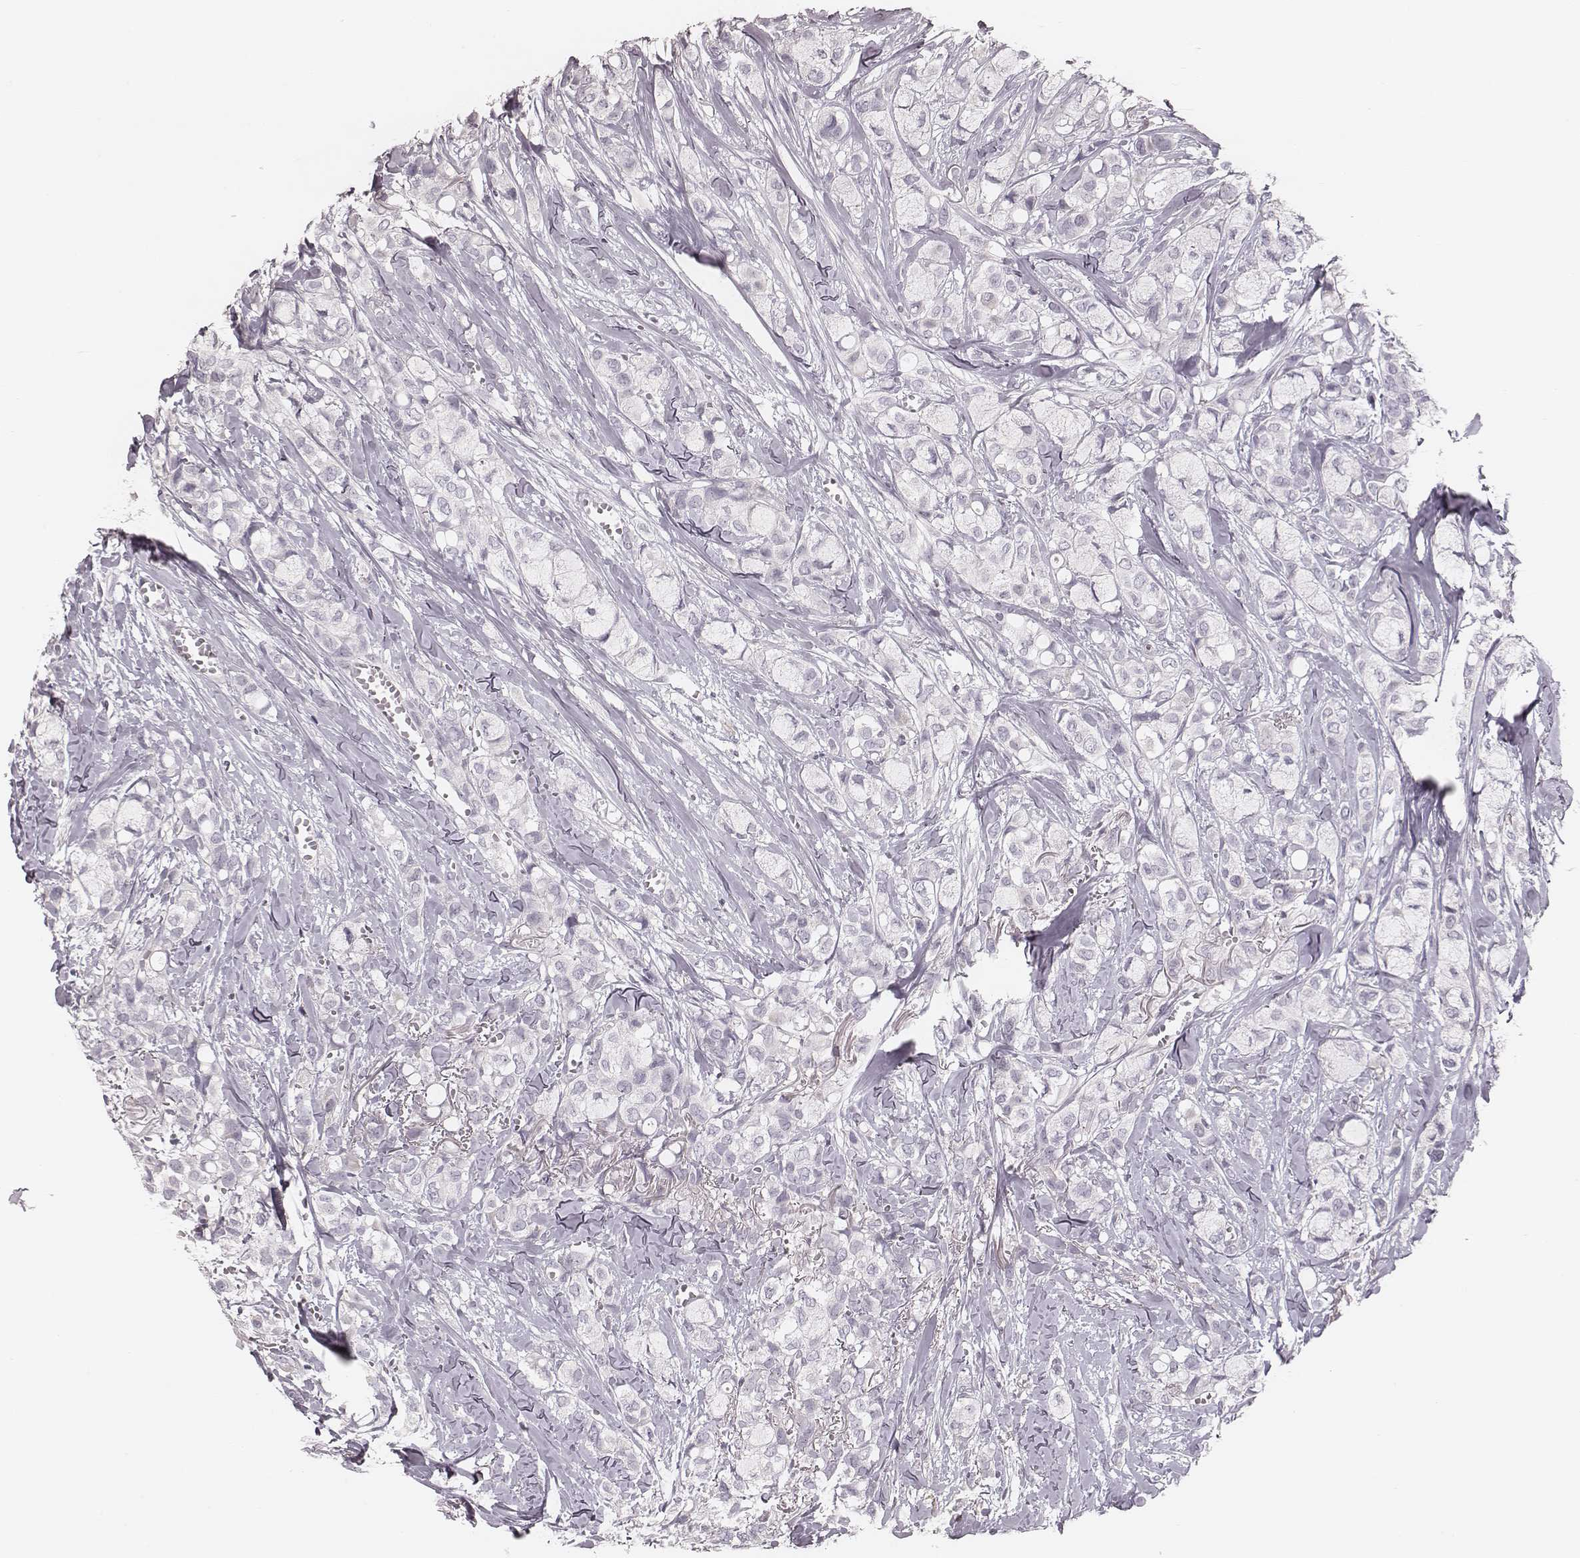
{"staining": {"intensity": "negative", "quantity": "none", "location": "none"}, "tissue": "breast cancer", "cell_type": "Tumor cells", "image_type": "cancer", "snomed": [{"axis": "morphology", "description": "Duct carcinoma"}, {"axis": "topography", "description": "Breast"}], "caption": "The micrograph exhibits no significant expression in tumor cells of breast cancer (invasive ductal carcinoma).", "gene": "S100Z", "patient": {"sex": "female", "age": 85}}